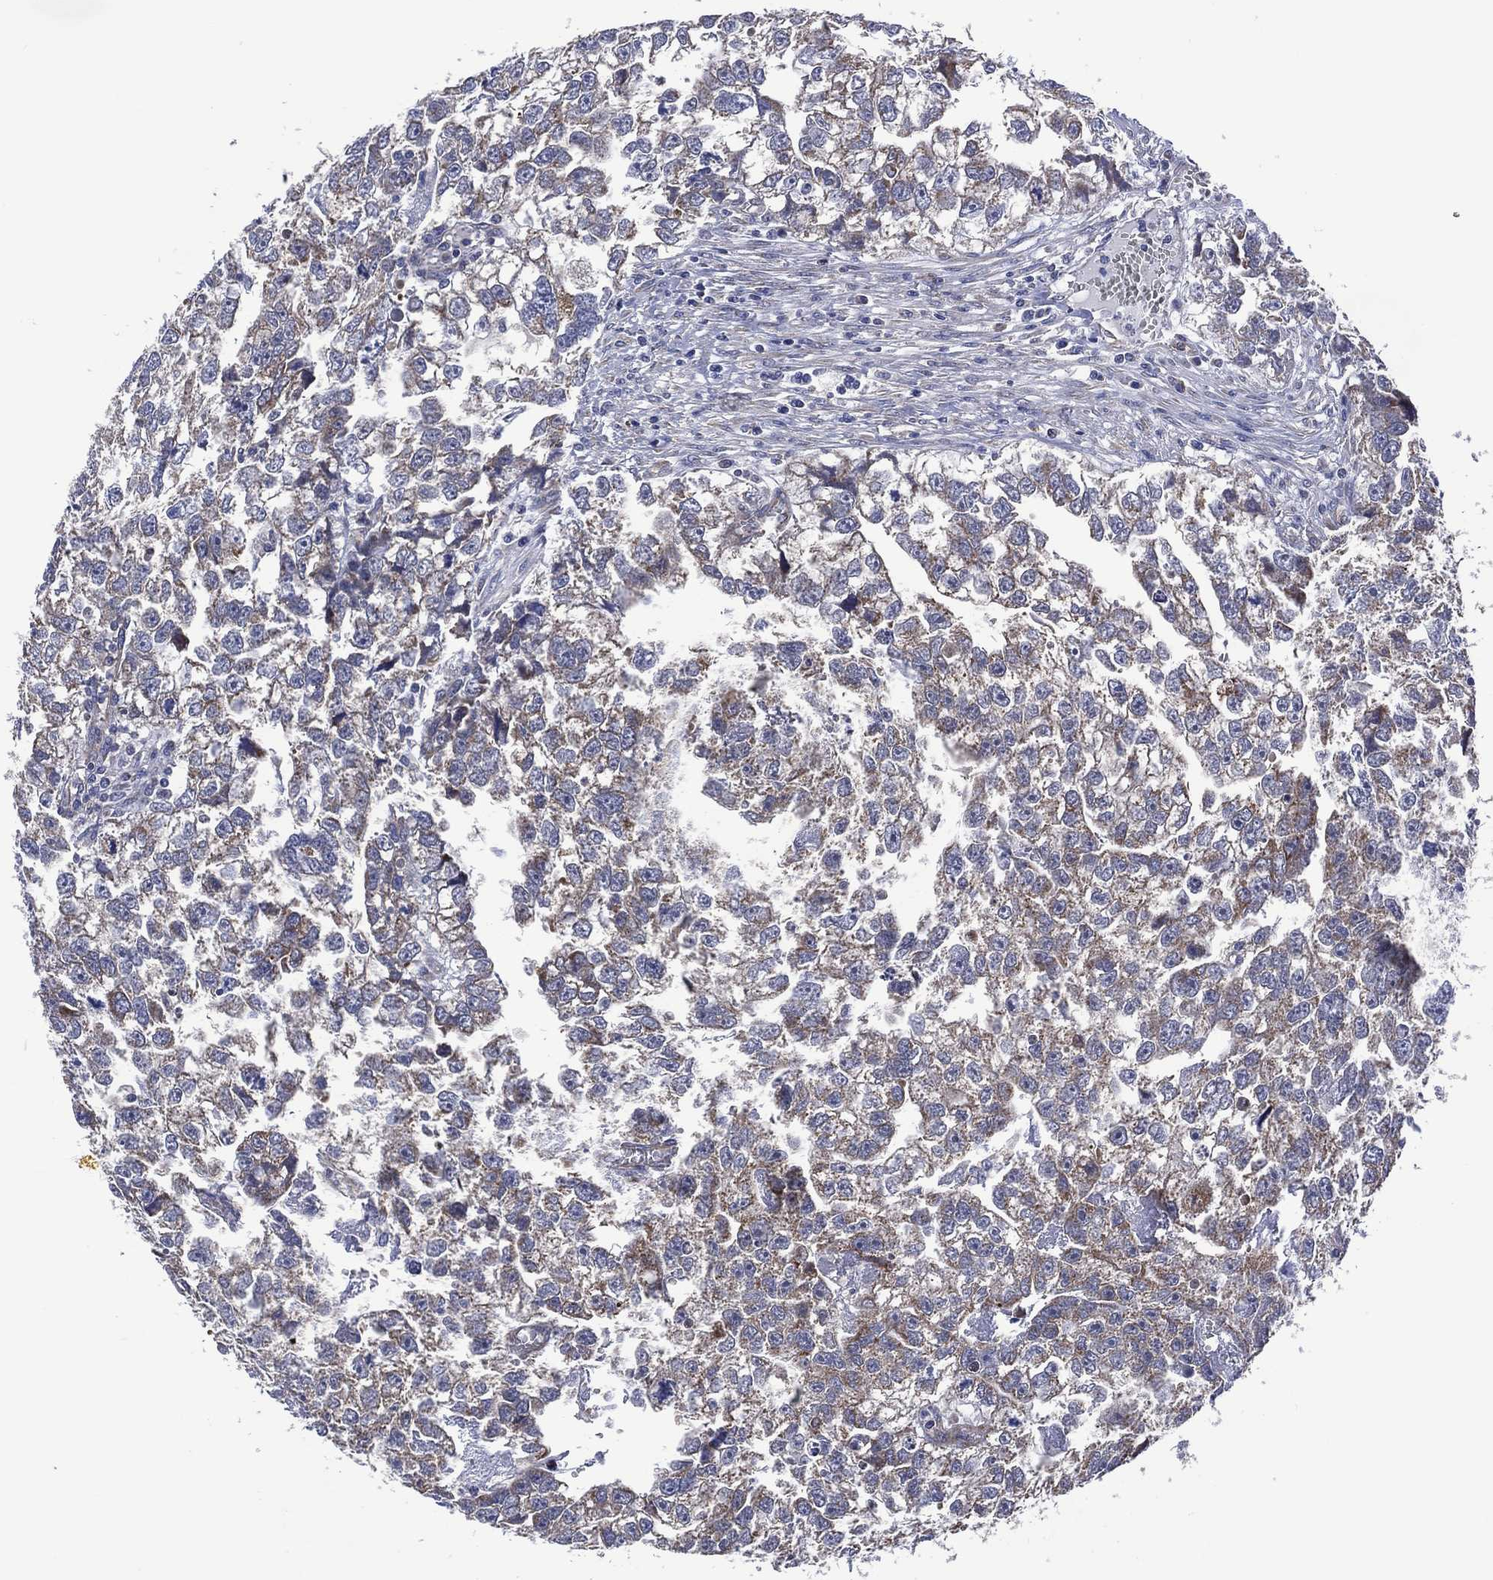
{"staining": {"intensity": "weak", "quantity": "25%-75%", "location": "cytoplasmic/membranous"}, "tissue": "testis cancer", "cell_type": "Tumor cells", "image_type": "cancer", "snomed": [{"axis": "morphology", "description": "Carcinoma, Embryonal, NOS"}, {"axis": "morphology", "description": "Teratoma, malignant, NOS"}, {"axis": "topography", "description": "Testis"}], "caption": "Testis cancer (embryonal carcinoma) stained for a protein demonstrates weak cytoplasmic/membranous positivity in tumor cells.", "gene": "HTD2", "patient": {"sex": "male", "age": 44}}